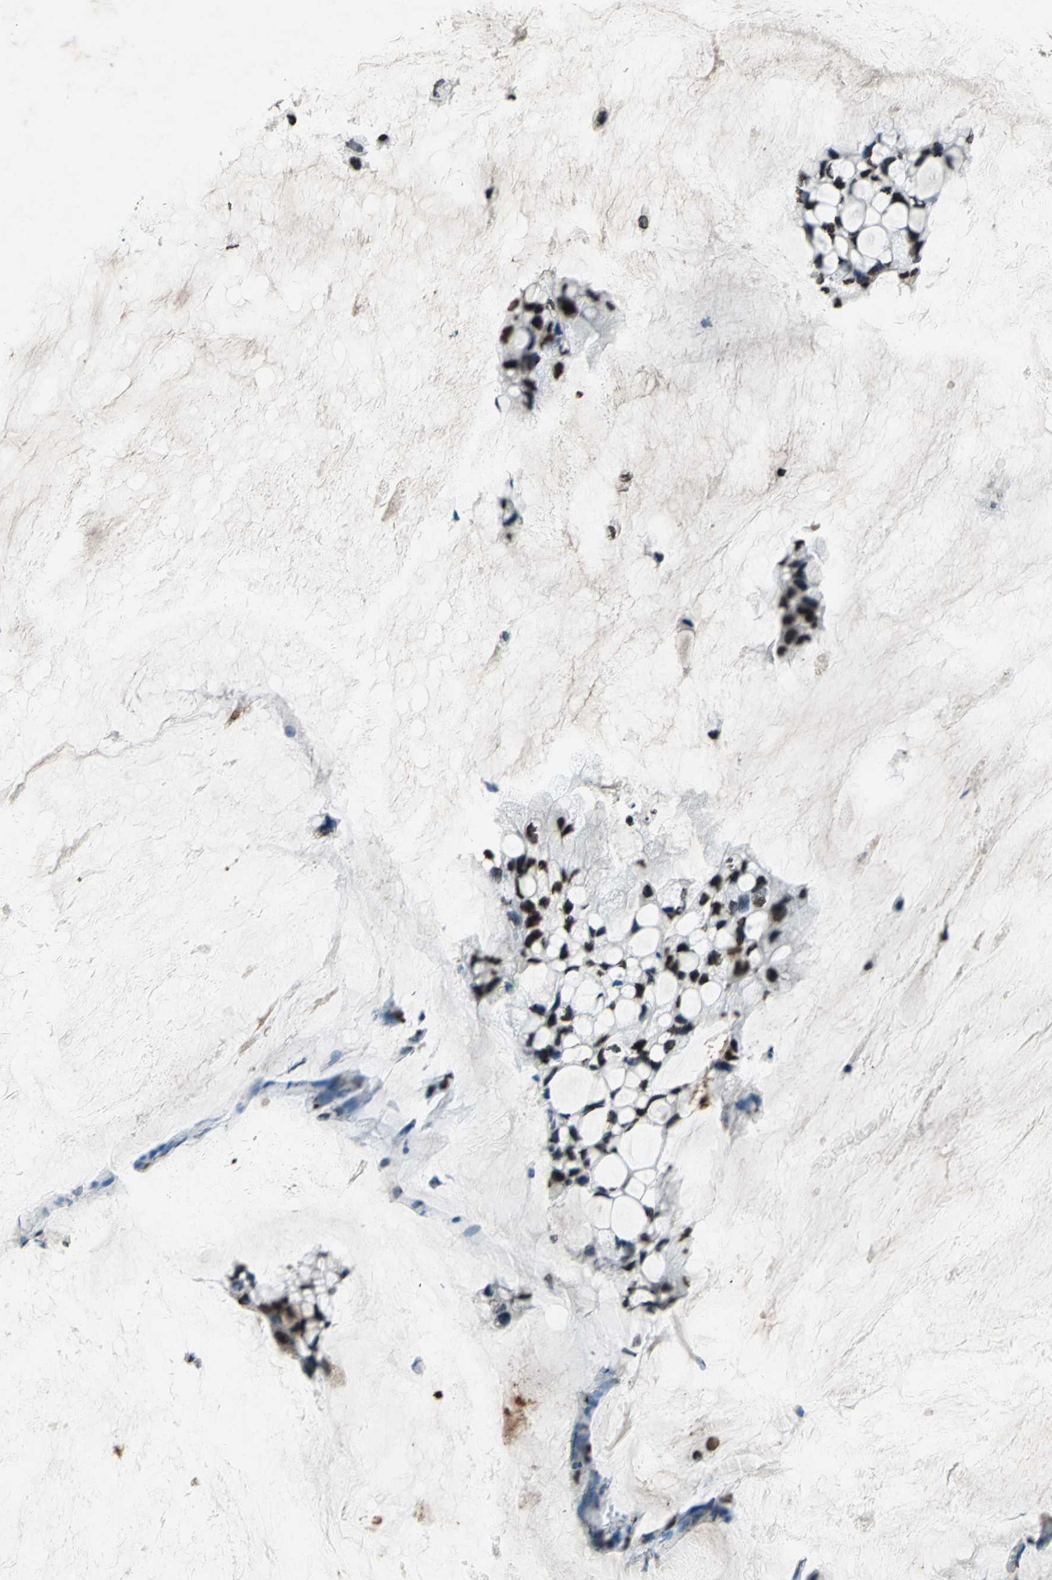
{"staining": {"intensity": "strong", "quantity": "25%-75%", "location": "nuclear"}, "tissue": "ovarian cancer", "cell_type": "Tumor cells", "image_type": "cancer", "snomed": [{"axis": "morphology", "description": "Cystadenocarcinoma, mucinous, NOS"}, {"axis": "topography", "description": "Ovary"}], "caption": "Immunohistochemical staining of ovarian cancer (mucinous cystadenocarcinoma) exhibits strong nuclear protein staining in approximately 25%-75% of tumor cells. Using DAB (3,3'-diaminobenzidine) (brown) and hematoxylin (blue) stains, captured at high magnification using brightfield microscopy.", "gene": "ANP32A", "patient": {"sex": "female", "age": 39}}